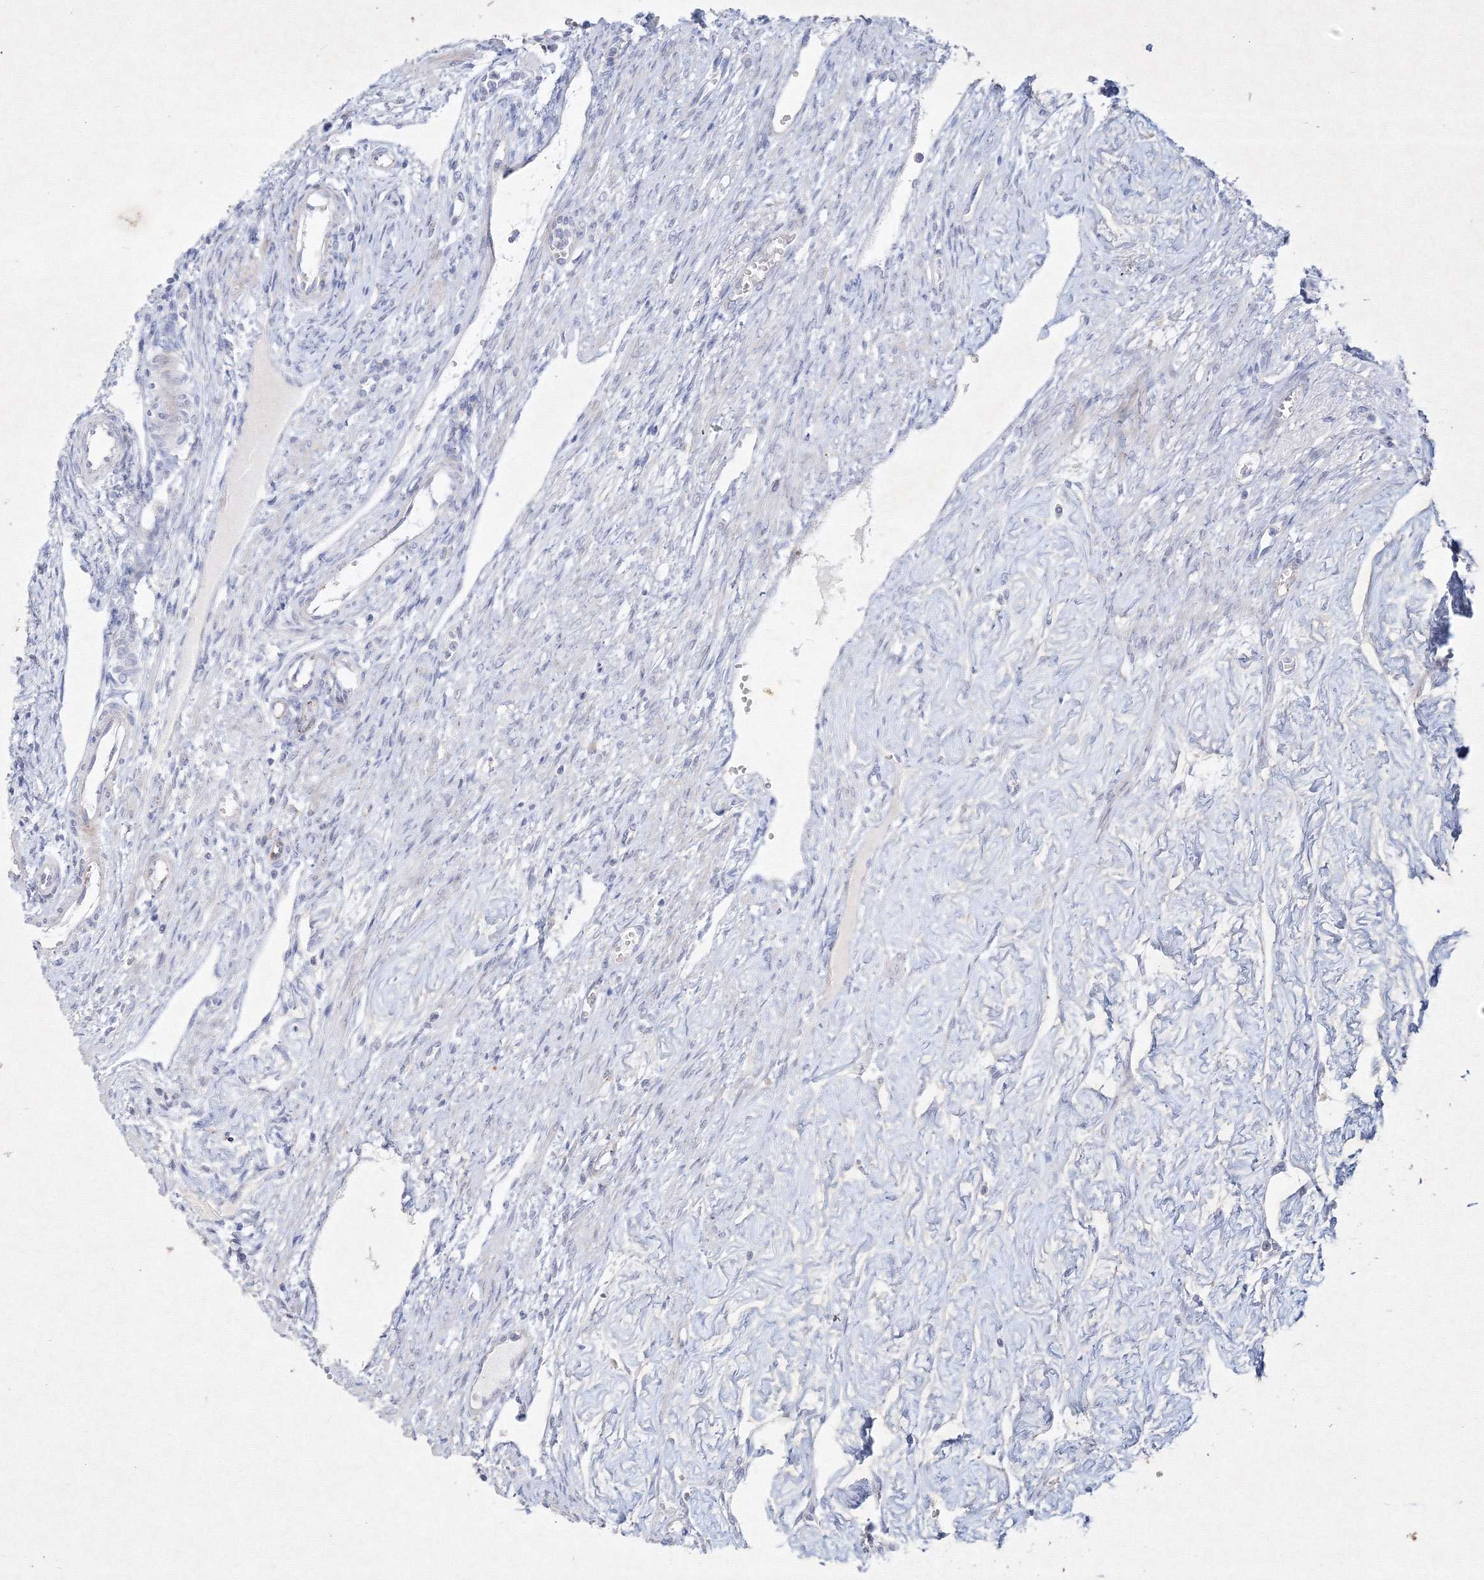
{"staining": {"intensity": "negative", "quantity": "none", "location": "none"}, "tissue": "ovary", "cell_type": "Ovarian stroma cells", "image_type": "normal", "snomed": [{"axis": "morphology", "description": "Normal tissue, NOS"}, {"axis": "morphology", "description": "Cyst, NOS"}, {"axis": "topography", "description": "Ovary"}], "caption": "This is an IHC micrograph of benign human ovary. There is no staining in ovarian stroma cells.", "gene": "CXXC4", "patient": {"sex": "female", "age": 33}}